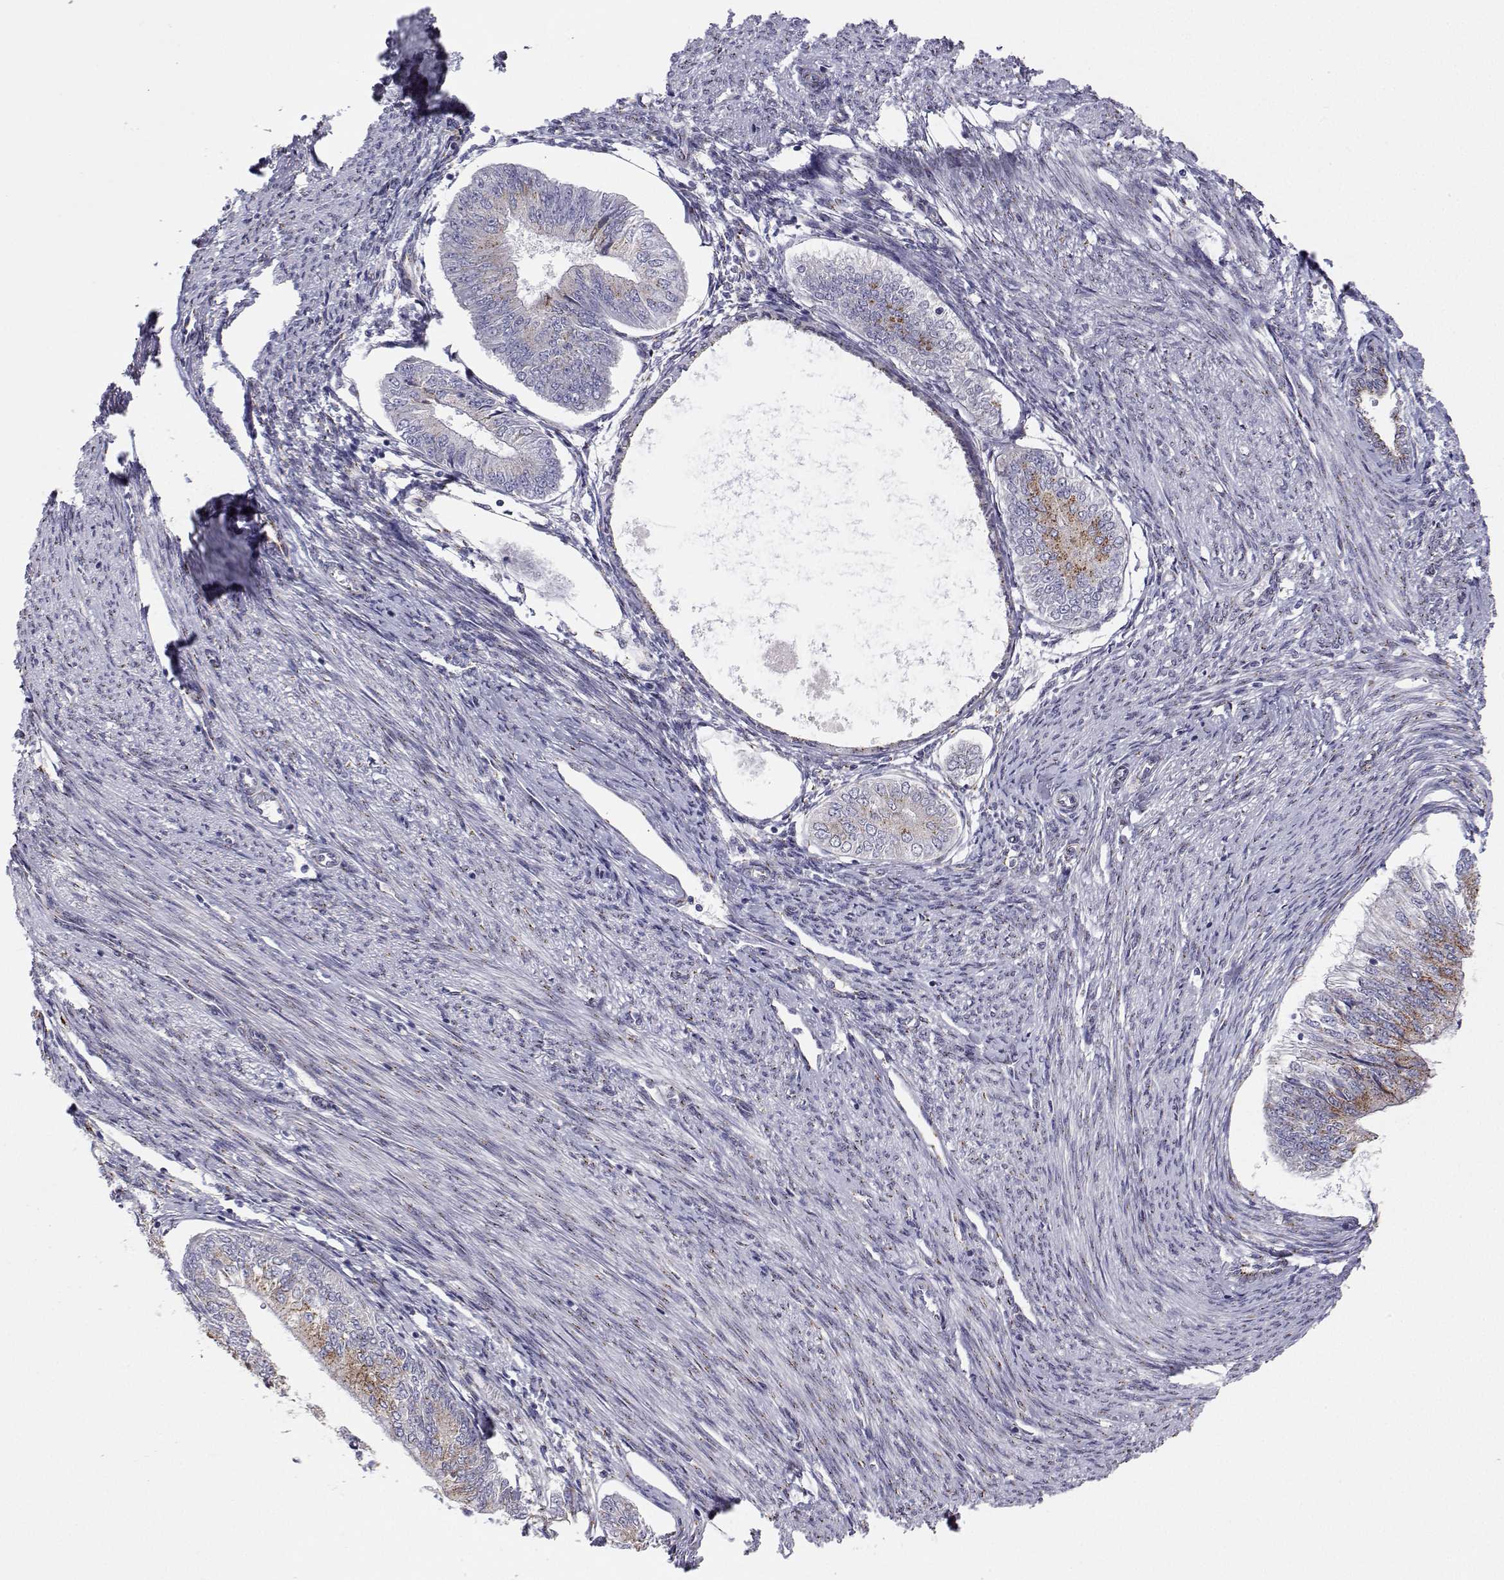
{"staining": {"intensity": "moderate", "quantity": "25%-75%", "location": "cytoplasmic/membranous"}, "tissue": "endometrial cancer", "cell_type": "Tumor cells", "image_type": "cancer", "snomed": [{"axis": "morphology", "description": "Adenocarcinoma, NOS"}, {"axis": "topography", "description": "Endometrium"}], "caption": "Endometrial cancer (adenocarcinoma) stained for a protein shows moderate cytoplasmic/membranous positivity in tumor cells.", "gene": "STARD13", "patient": {"sex": "female", "age": 58}}